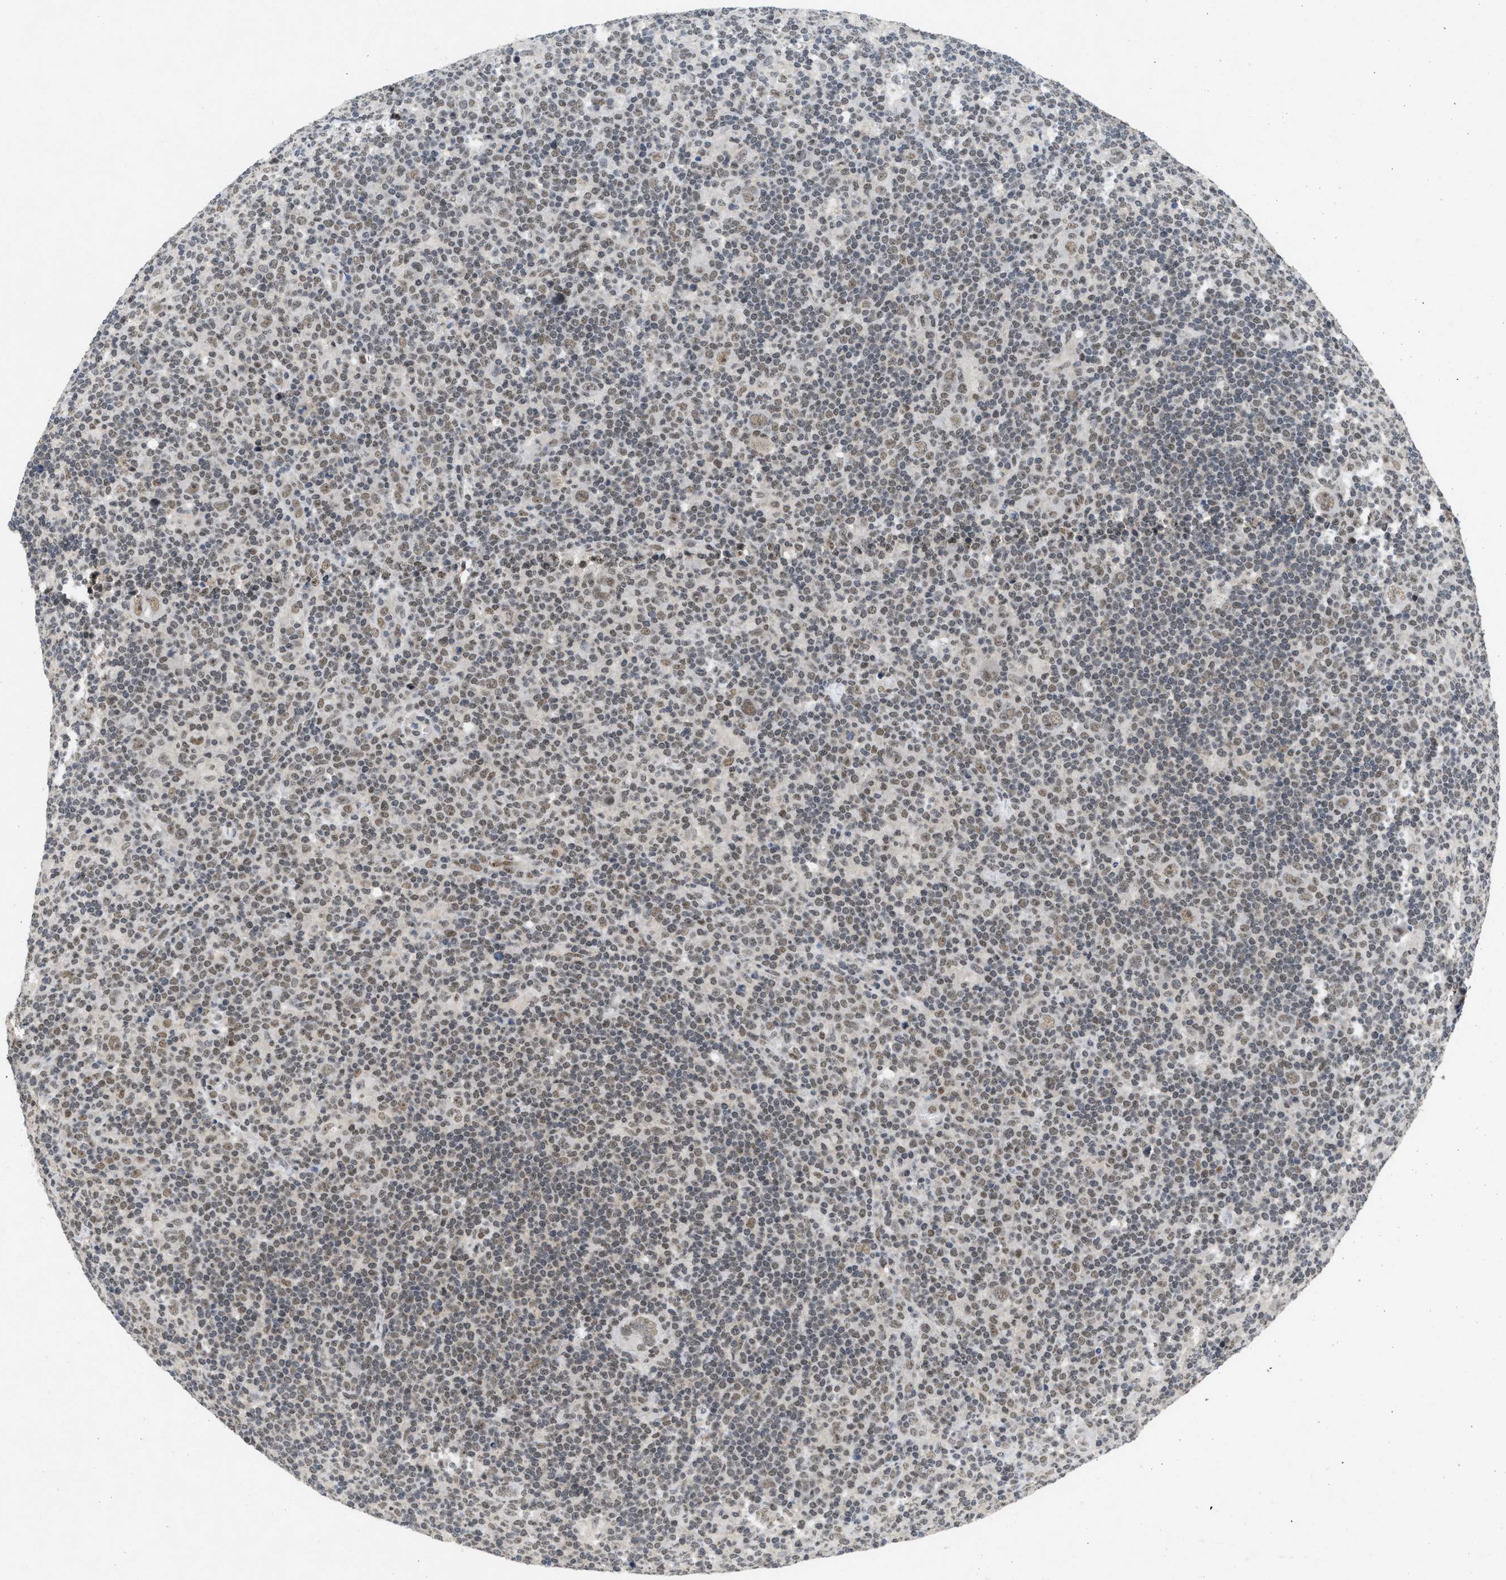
{"staining": {"intensity": "weak", "quantity": "25%-75%", "location": "nuclear"}, "tissue": "lymphoma", "cell_type": "Tumor cells", "image_type": "cancer", "snomed": [{"axis": "morphology", "description": "Hodgkin's disease, NOS"}, {"axis": "topography", "description": "Lymph node"}], "caption": "Human lymphoma stained with a protein marker shows weak staining in tumor cells.", "gene": "ZNF346", "patient": {"sex": "female", "age": 57}}